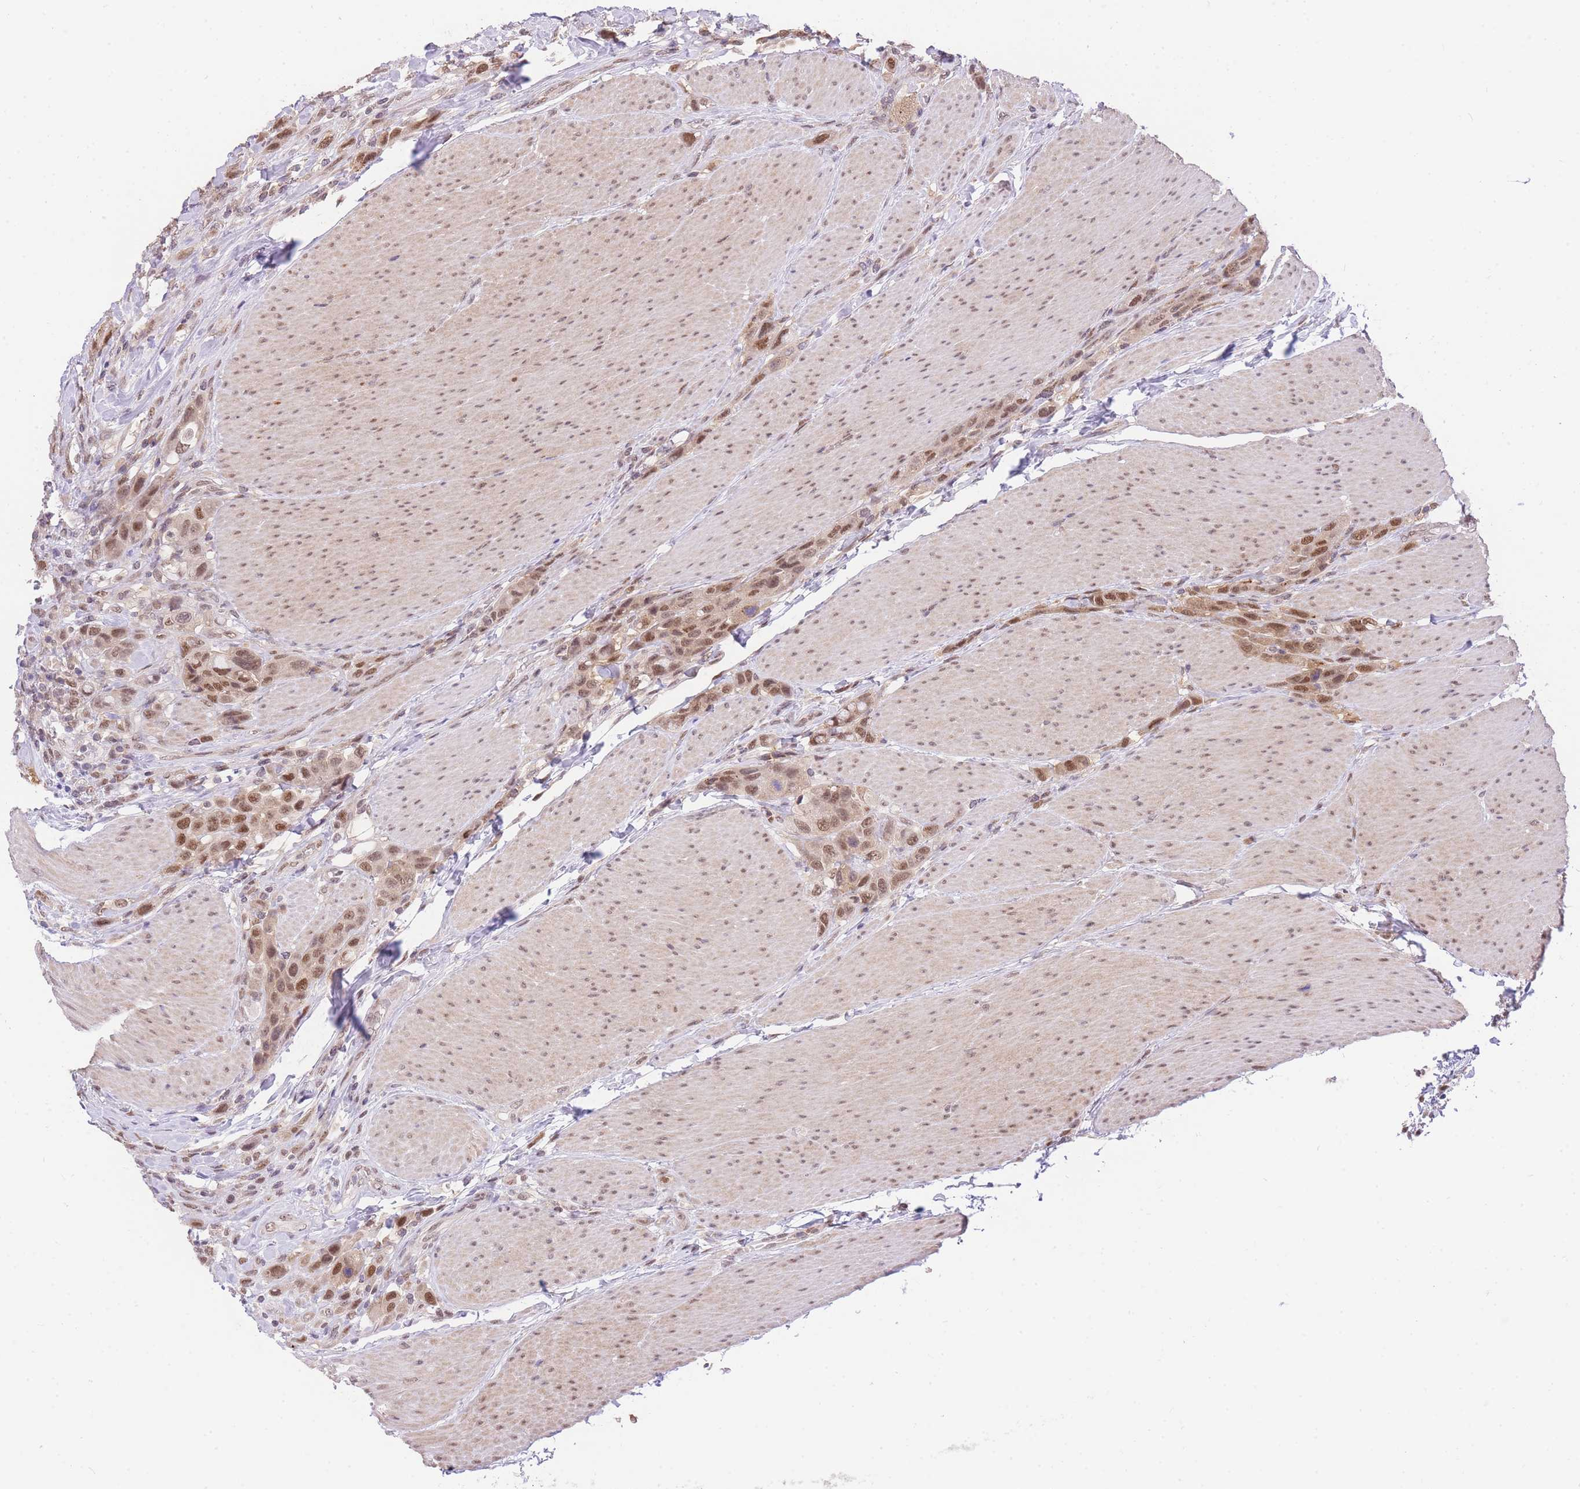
{"staining": {"intensity": "moderate", "quantity": ">75%", "location": "nuclear"}, "tissue": "urothelial cancer", "cell_type": "Tumor cells", "image_type": "cancer", "snomed": [{"axis": "morphology", "description": "Urothelial carcinoma, High grade"}, {"axis": "topography", "description": "Urinary bladder"}], "caption": "An immunohistochemistry micrograph of tumor tissue is shown. Protein staining in brown labels moderate nuclear positivity in high-grade urothelial carcinoma within tumor cells.", "gene": "UBXN7", "patient": {"sex": "male", "age": 50}}